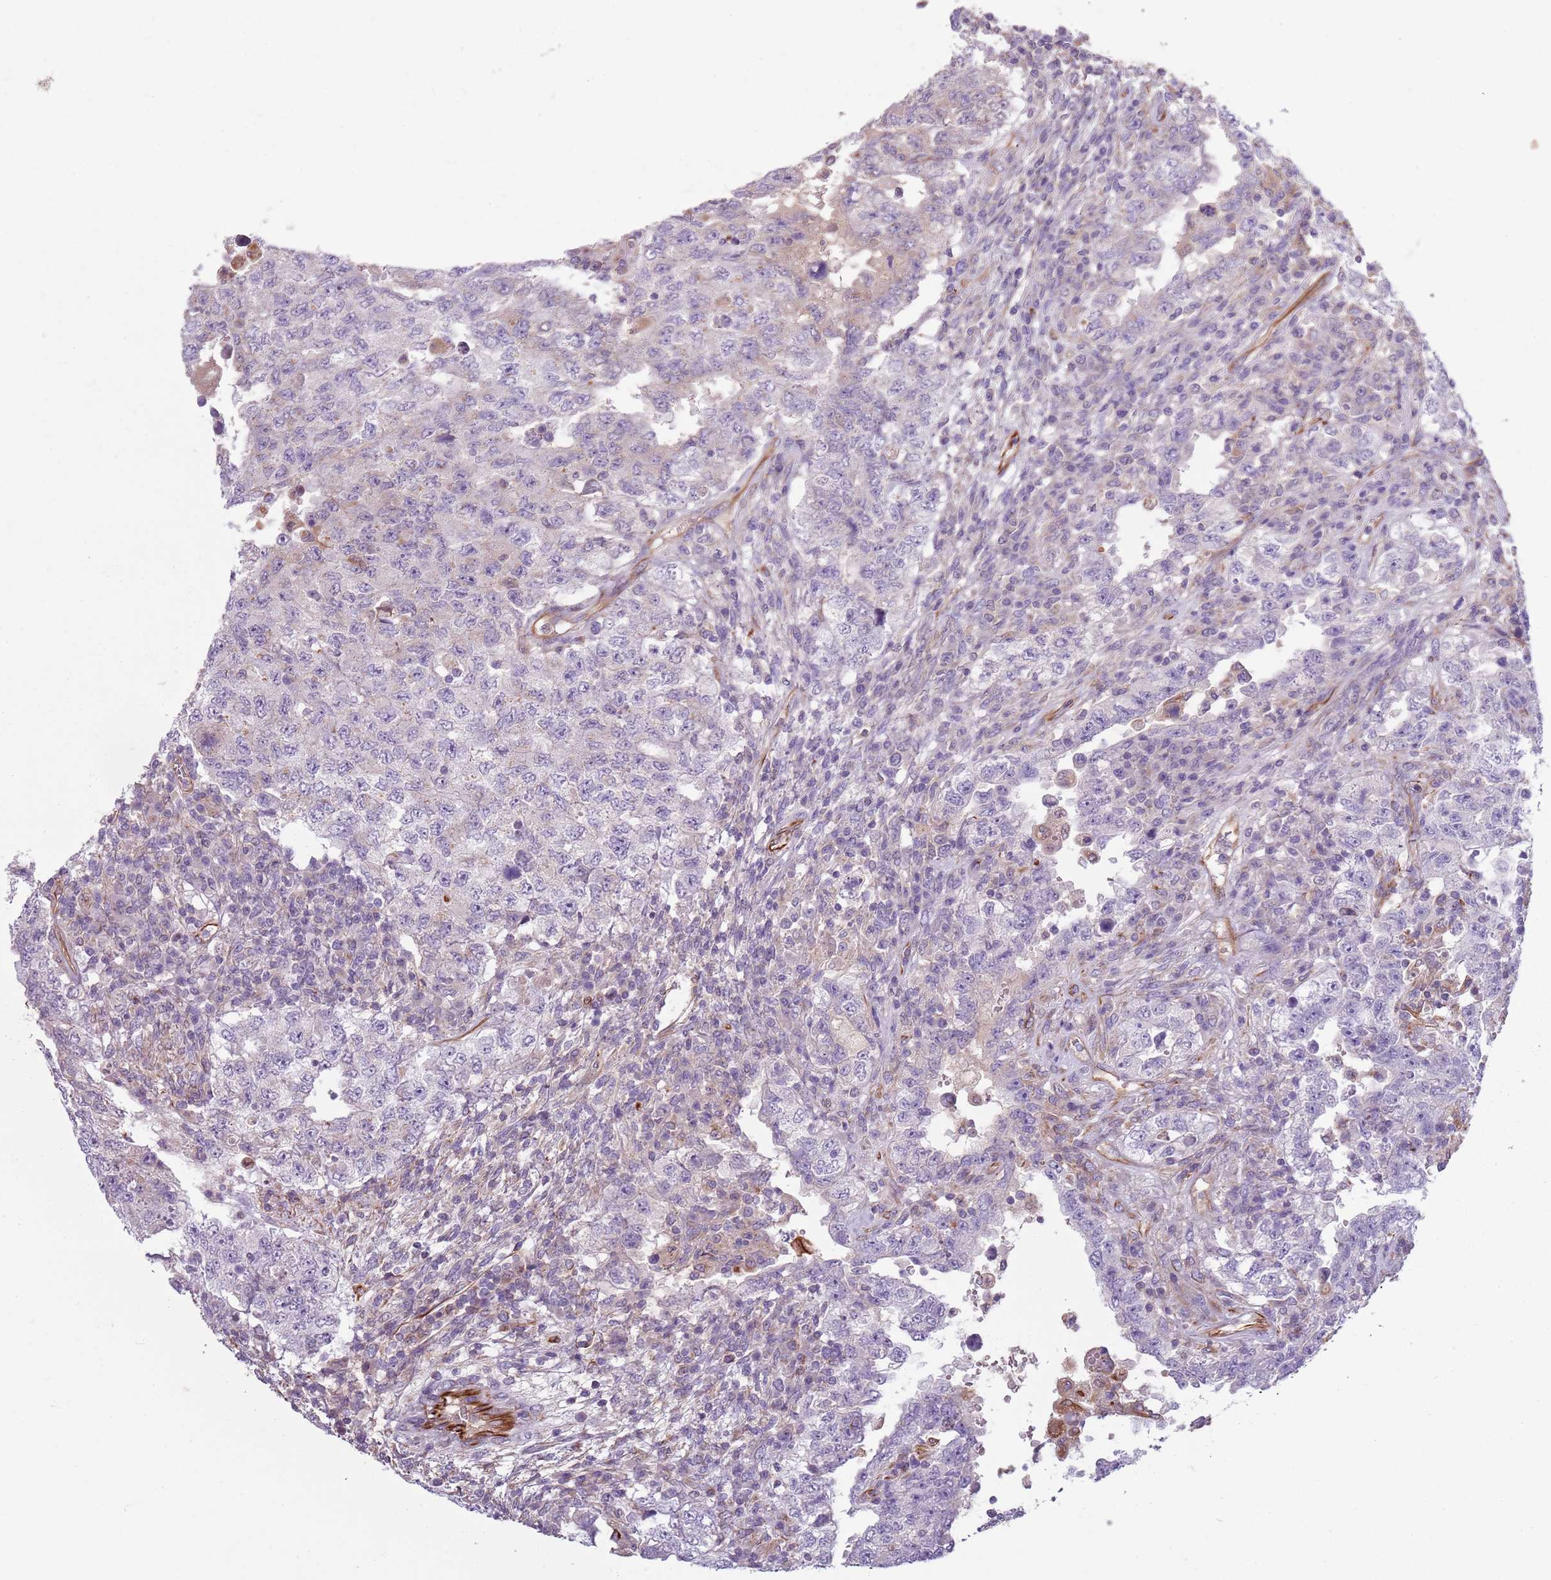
{"staining": {"intensity": "negative", "quantity": "none", "location": "none"}, "tissue": "testis cancer", "cell_type": "Tumor cells", "image_type": "cancer", "snomed": [{"axis": "morphology", "description": "Carcinoma, Embryonal, NOS"}, {"axis": "topography", "description": "Testis"}], "caption": "An immunohistochemistry micrograph of testis cancer is shown. There is no staining in tumor cells of testis cancer.", "gene": "TAS2R38", "patient": {"sex": "male", "age": 26}}